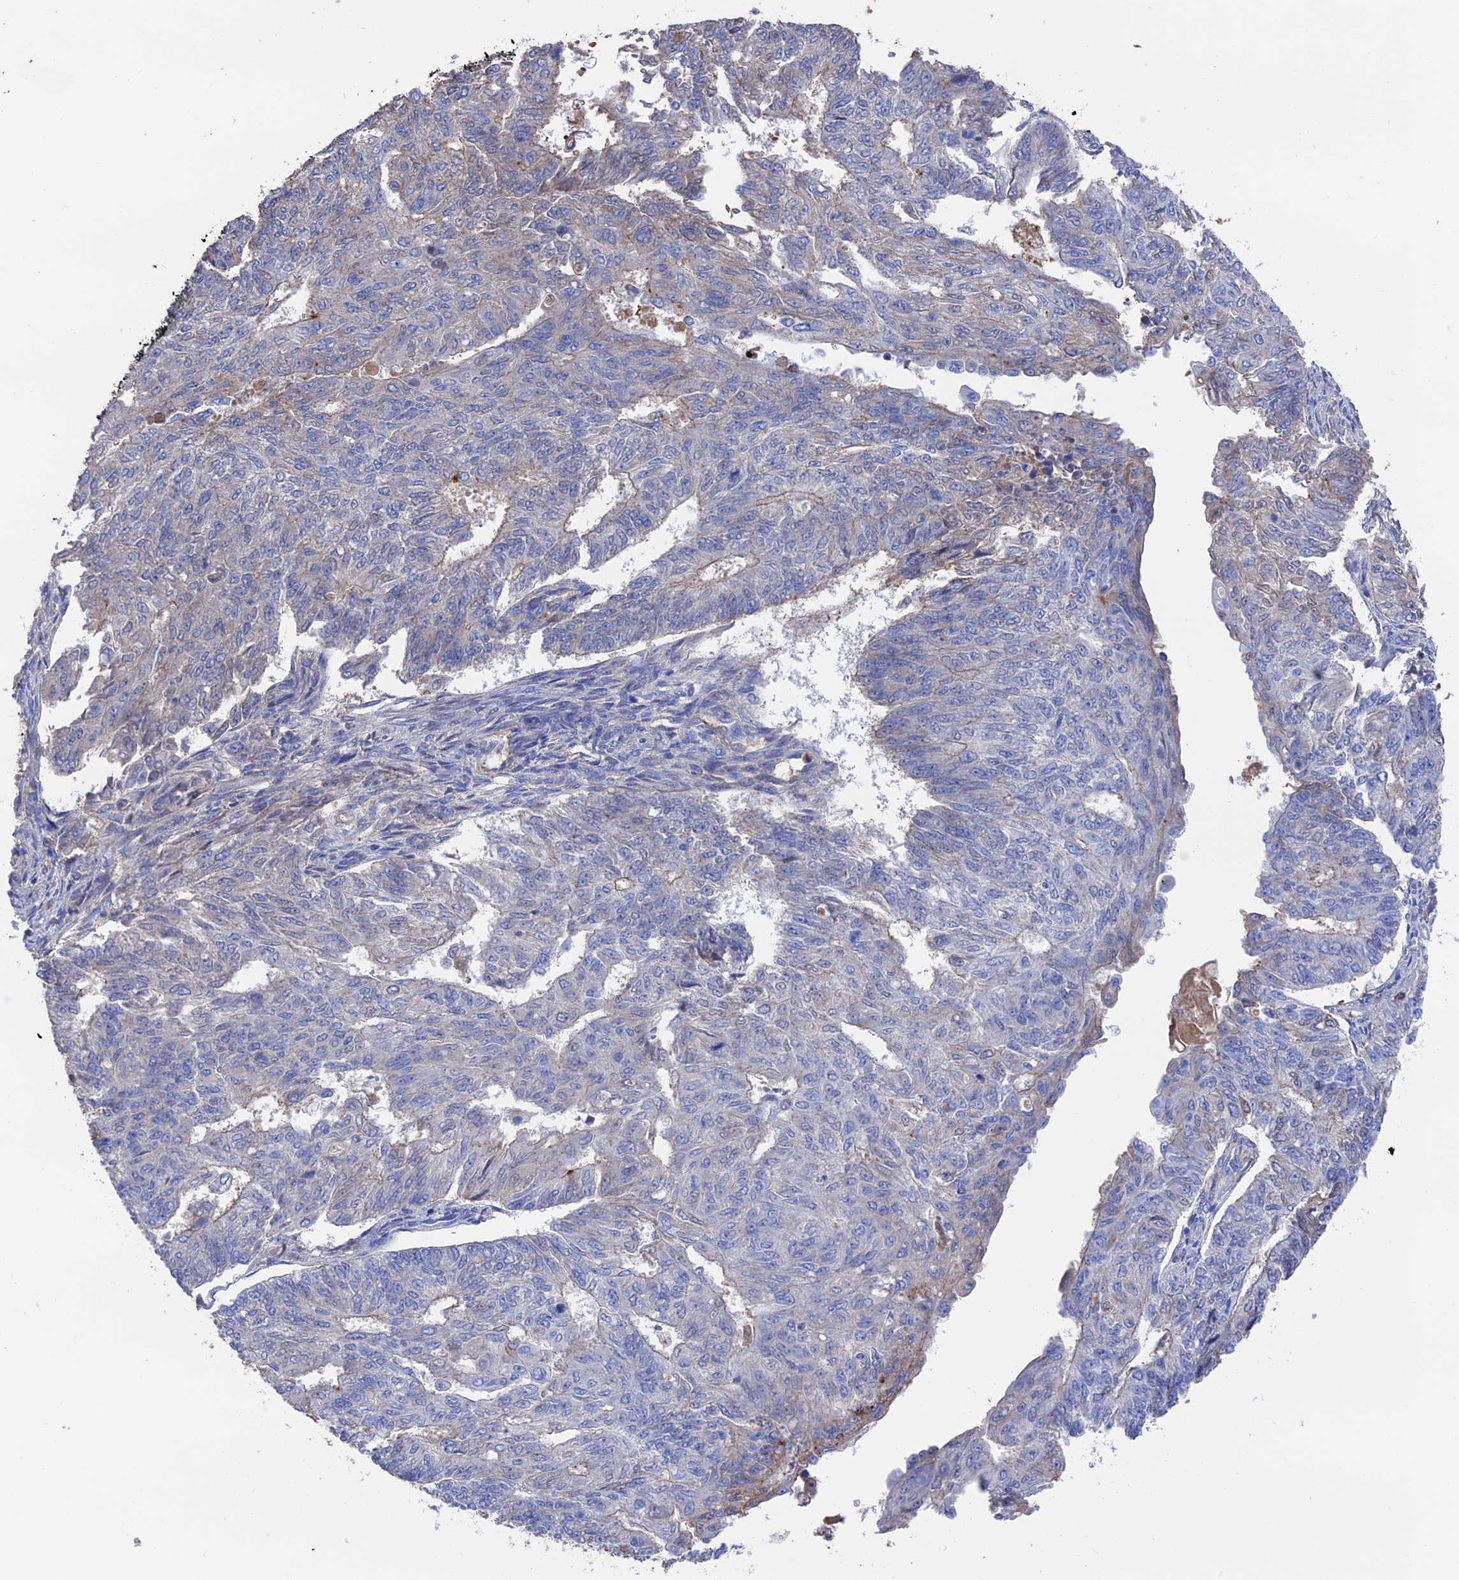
{"staining": {"intensity": "moderate", "quantity": "<25%", "location": "cytoplasmic/membranous,nuclear"}, "tissue": "endometrial cancer", "cell_type": "Tumor cells", "image_type": "cancer", "snomed": [{"axis": "morphology", "description": "Adenocarcinoma, NOS"}, {"axis": "topography", "description": "Endometrium"}], "caption": "Human endometrial cancer (adenocarcinoma) stained for a protein (brown) demonstrates moderate cytoplasmic/membranous and nuclear positive expression in approximately <25% of tumor cells.", "gene": "HPF1", "patient": {"sex": "female", "age": 32}}